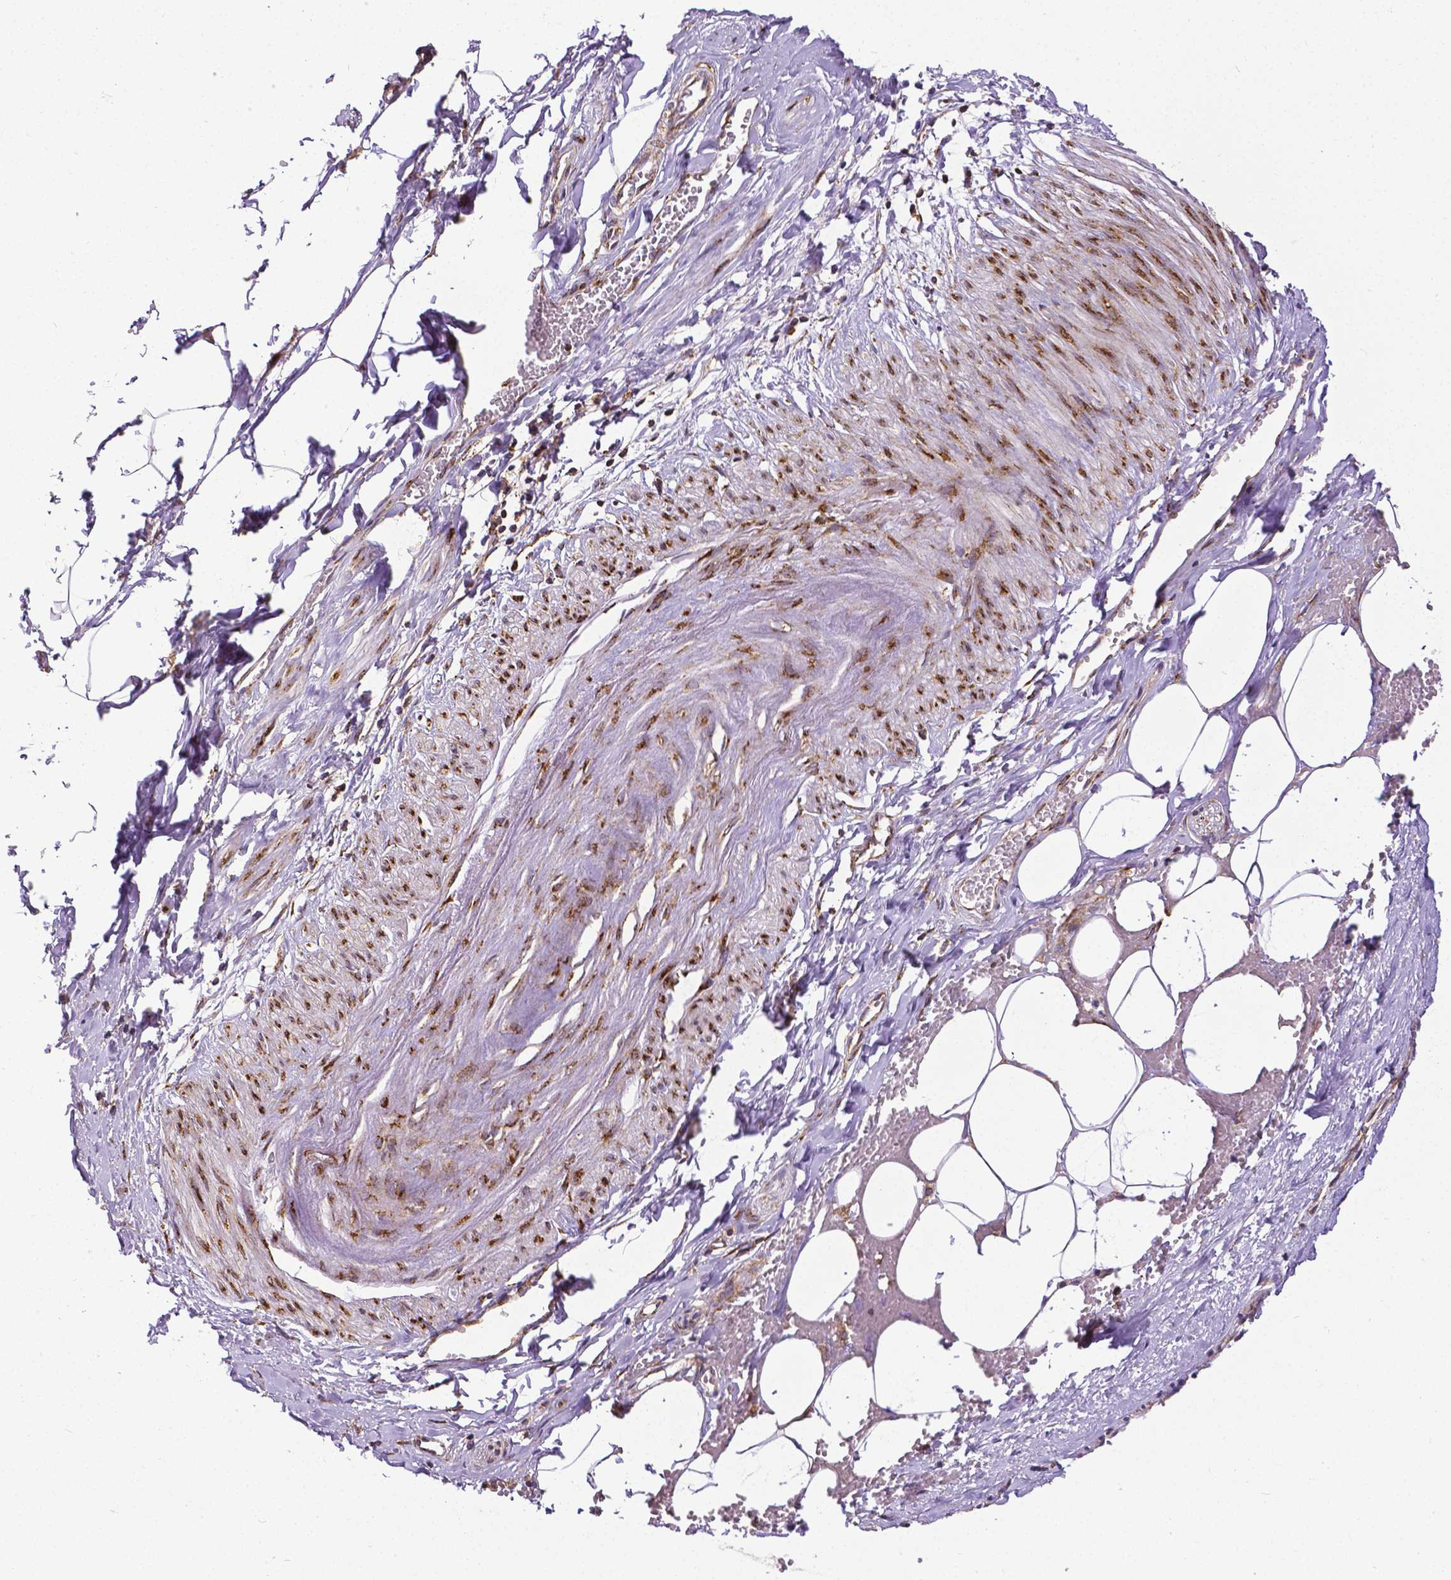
{"staining": {"intensity": "negative", "quantity": "none", "location": "none"}, "tissue": "adipose tissue", "cell_type": "Adipocytes", "image_type": "normal", "snomed": [{"axis": "morphology", "description": "Normal tissue, NOS"}, {"axis": "topography", "description": "Prostate"}, {"axis": "topography", "description": "Peripheral nerve tissue"}], "caption": "This is a photomicrograph of immunohistochemistry staining of benign adipose tissue, which shows no staining in adipocytes.", "gene": "MTDH", "patient": {"sex": "male", "age": 55}}